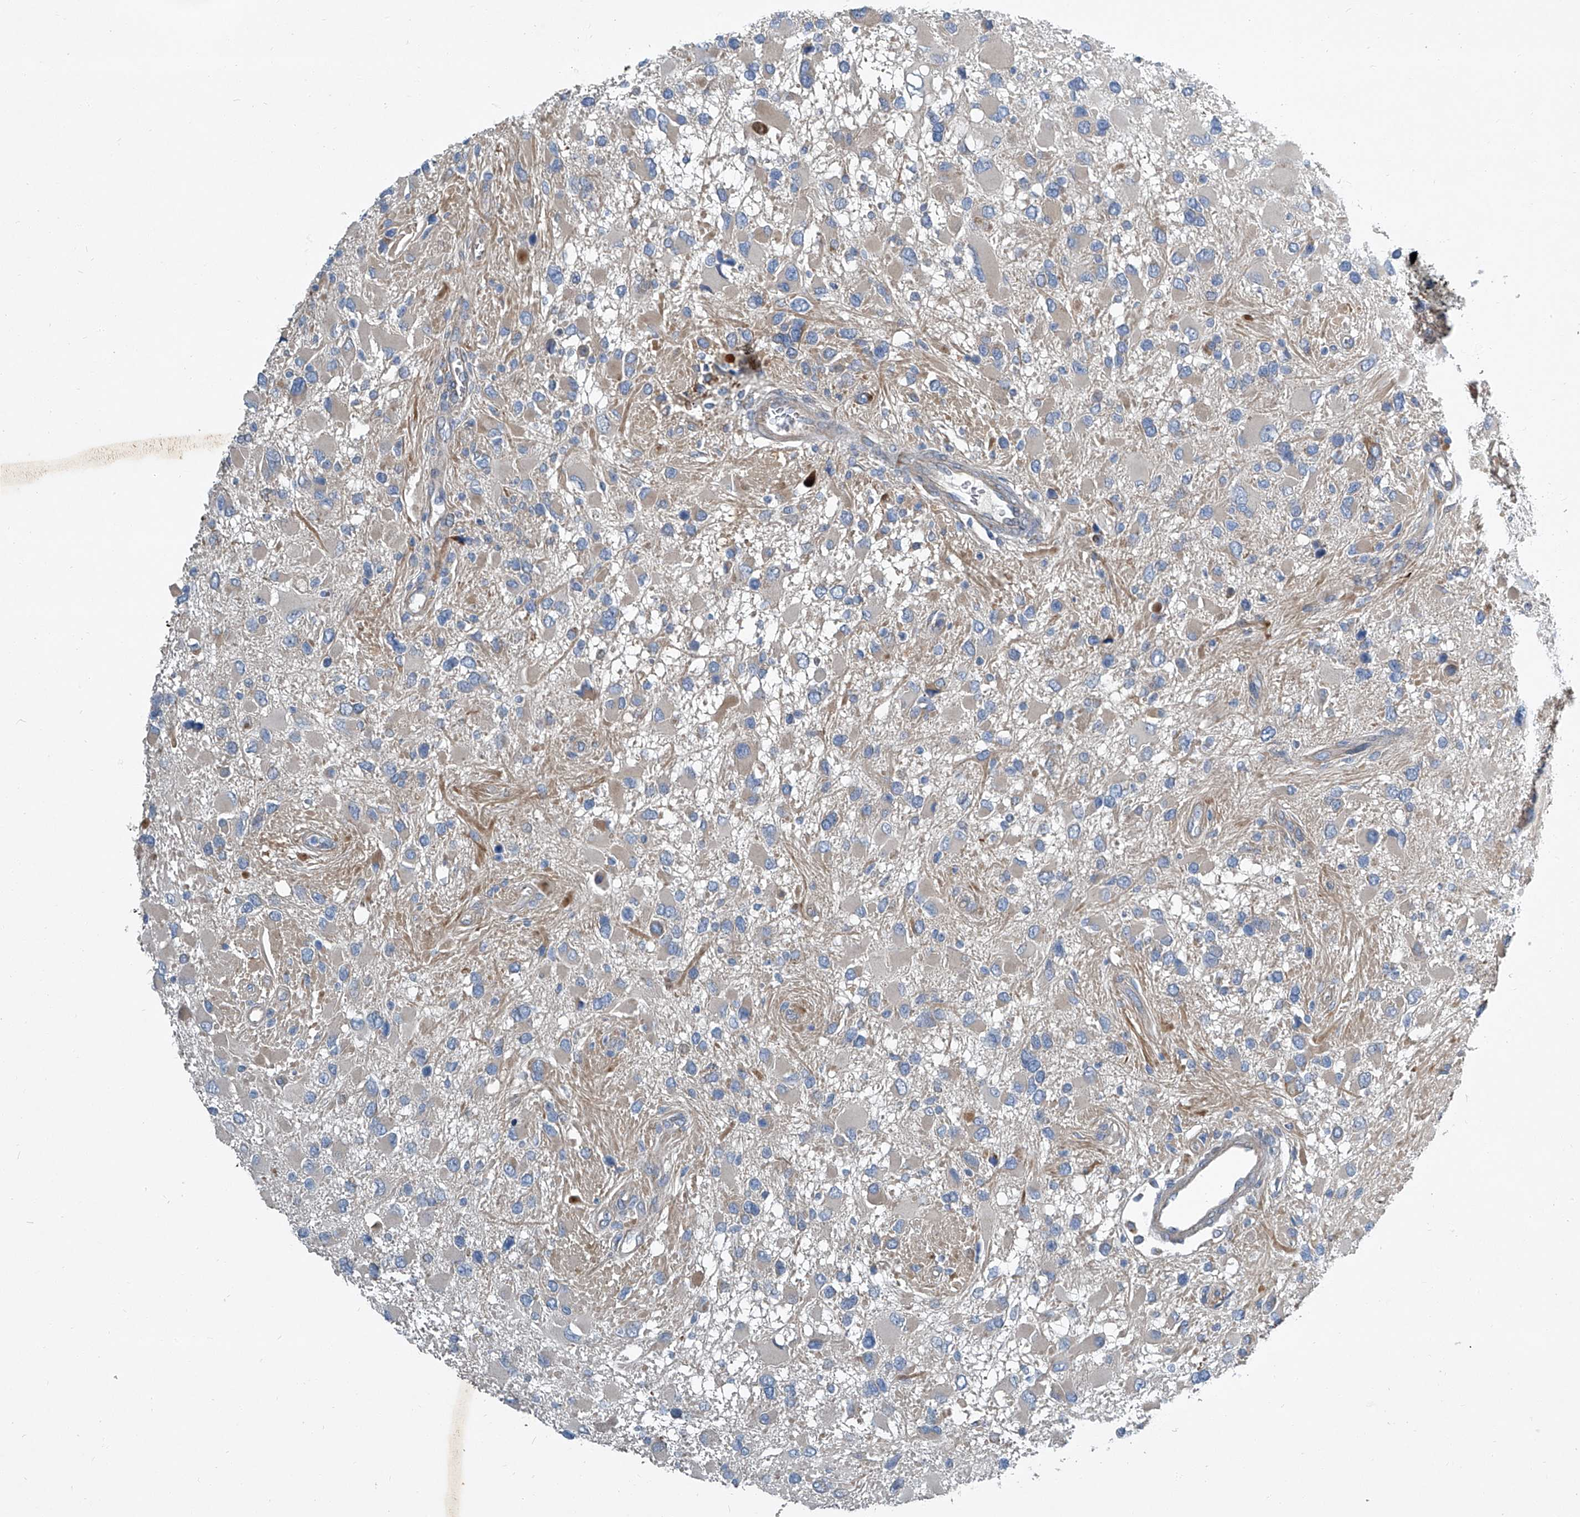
{"staining": {"intensity": "weak", "quantity": "<25%", "location": "cytoplasmic/membranous"}, "tissue": "glioma", "cell_type": "Tumor cells", "image_type": "cancer", "snomed": [{"axis": "morphology", "description": "Glioma, malignant, High grade"}, {"axis": "topography", "description": "Brain"}], "caption": "Malignant high-grade glioma stained for a protein using immunohistochemistry exhibits no expression tumor cells.", "gene": "SLC26A11", "patient": {"sex": "male", "age": 53}}